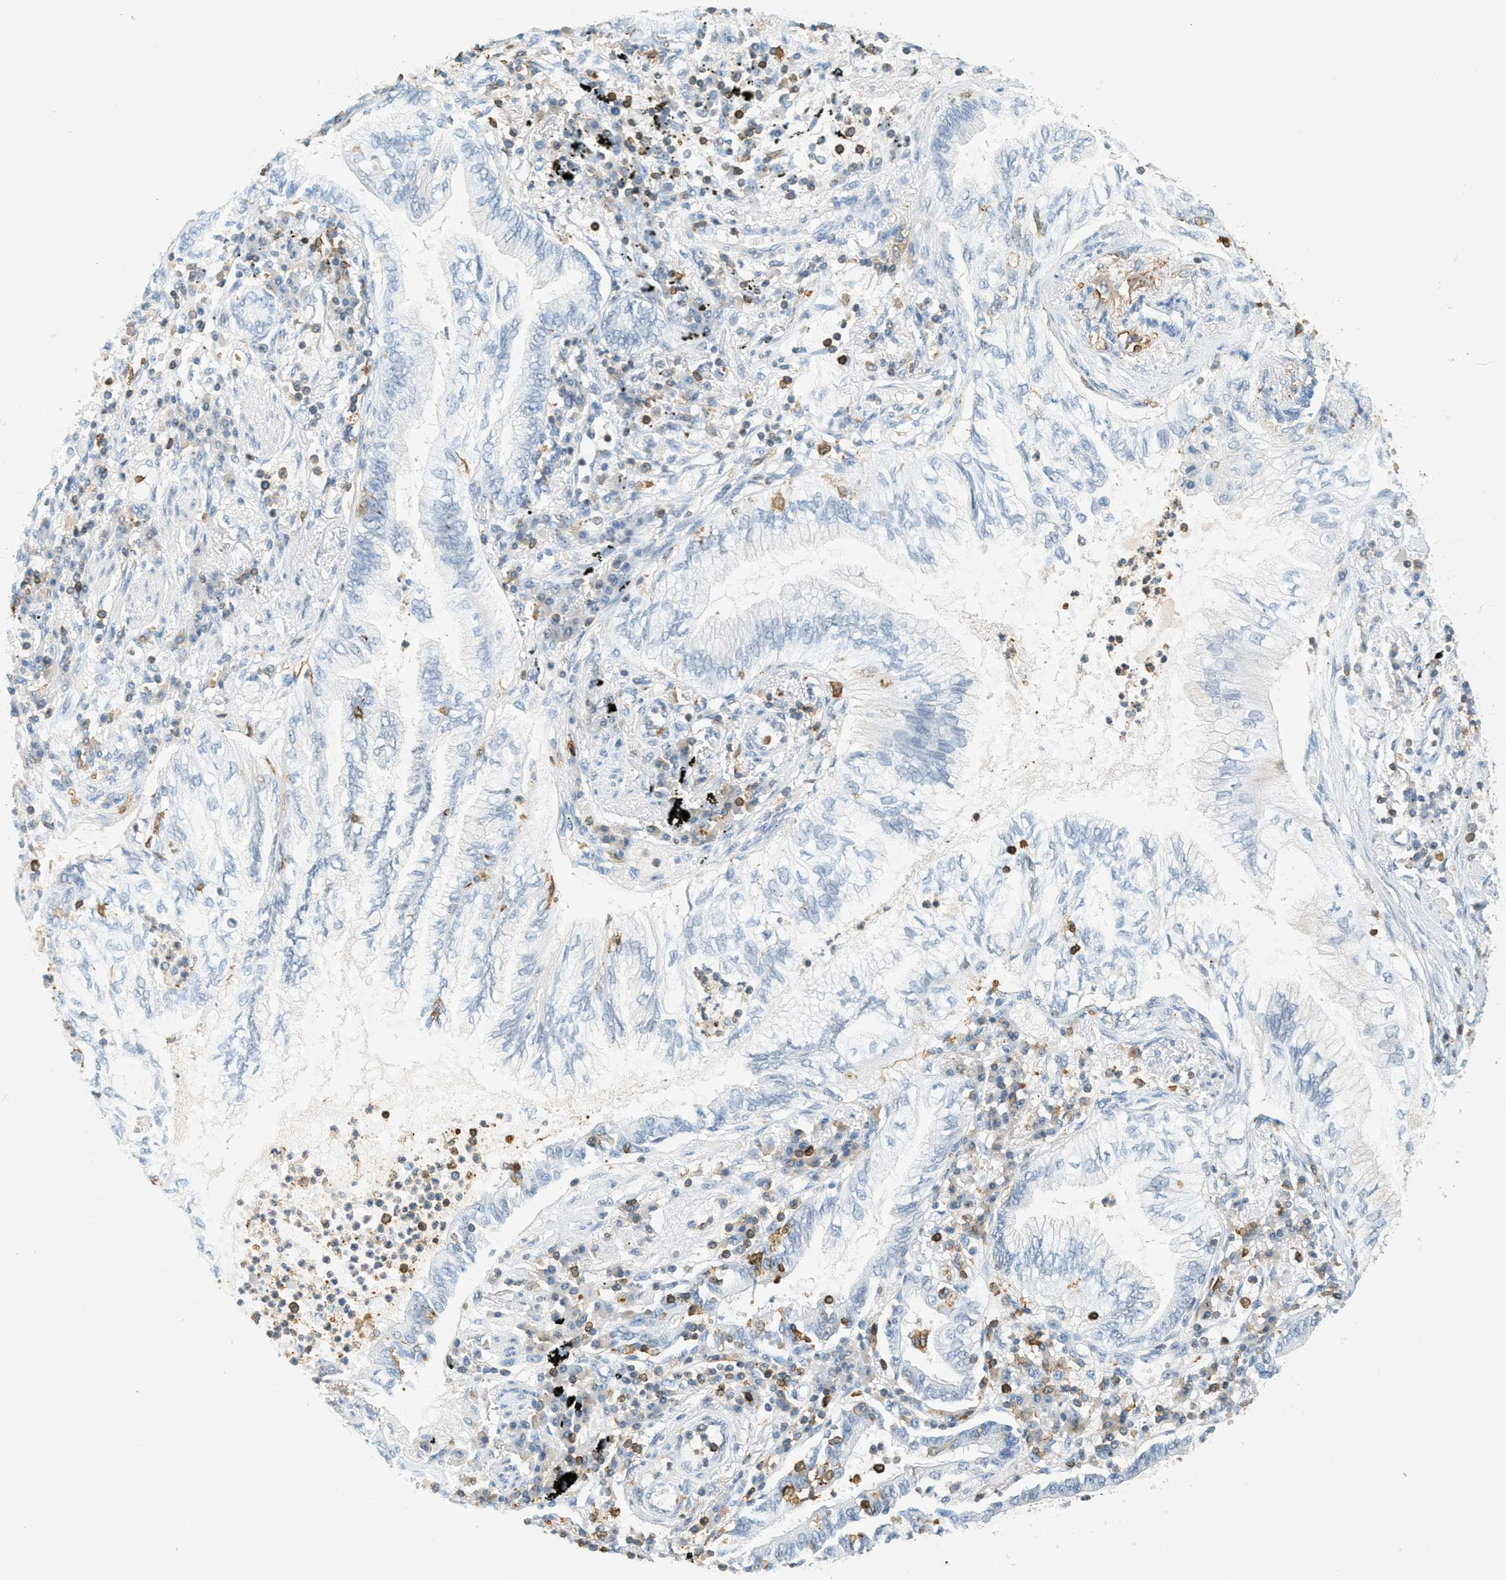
{"staining": {"intensity": "negative", "quantity": "none", "location": "none"}, "tissue": "lung cancer", "cell_type": "Tumor cells", "image_type": "cancer", "snomed": [{"axis": "morphology", "description": "Normal tissue, NOS"}, {"axis": "morphology", "description": "Adenocarcinoma, NOS"}, {"axis": "topography", "description": "Bronchus"}, {"axis": "topography", "description": "Lung"}], "caption": "High power microscopy histopathology image of an immunohistochemistry photomicrograph of lung adenocarcinoma, revealing no significant positivity in tumor cells.", "gene": "LSP1", "patient": {"sex": "female", "age": 70}}